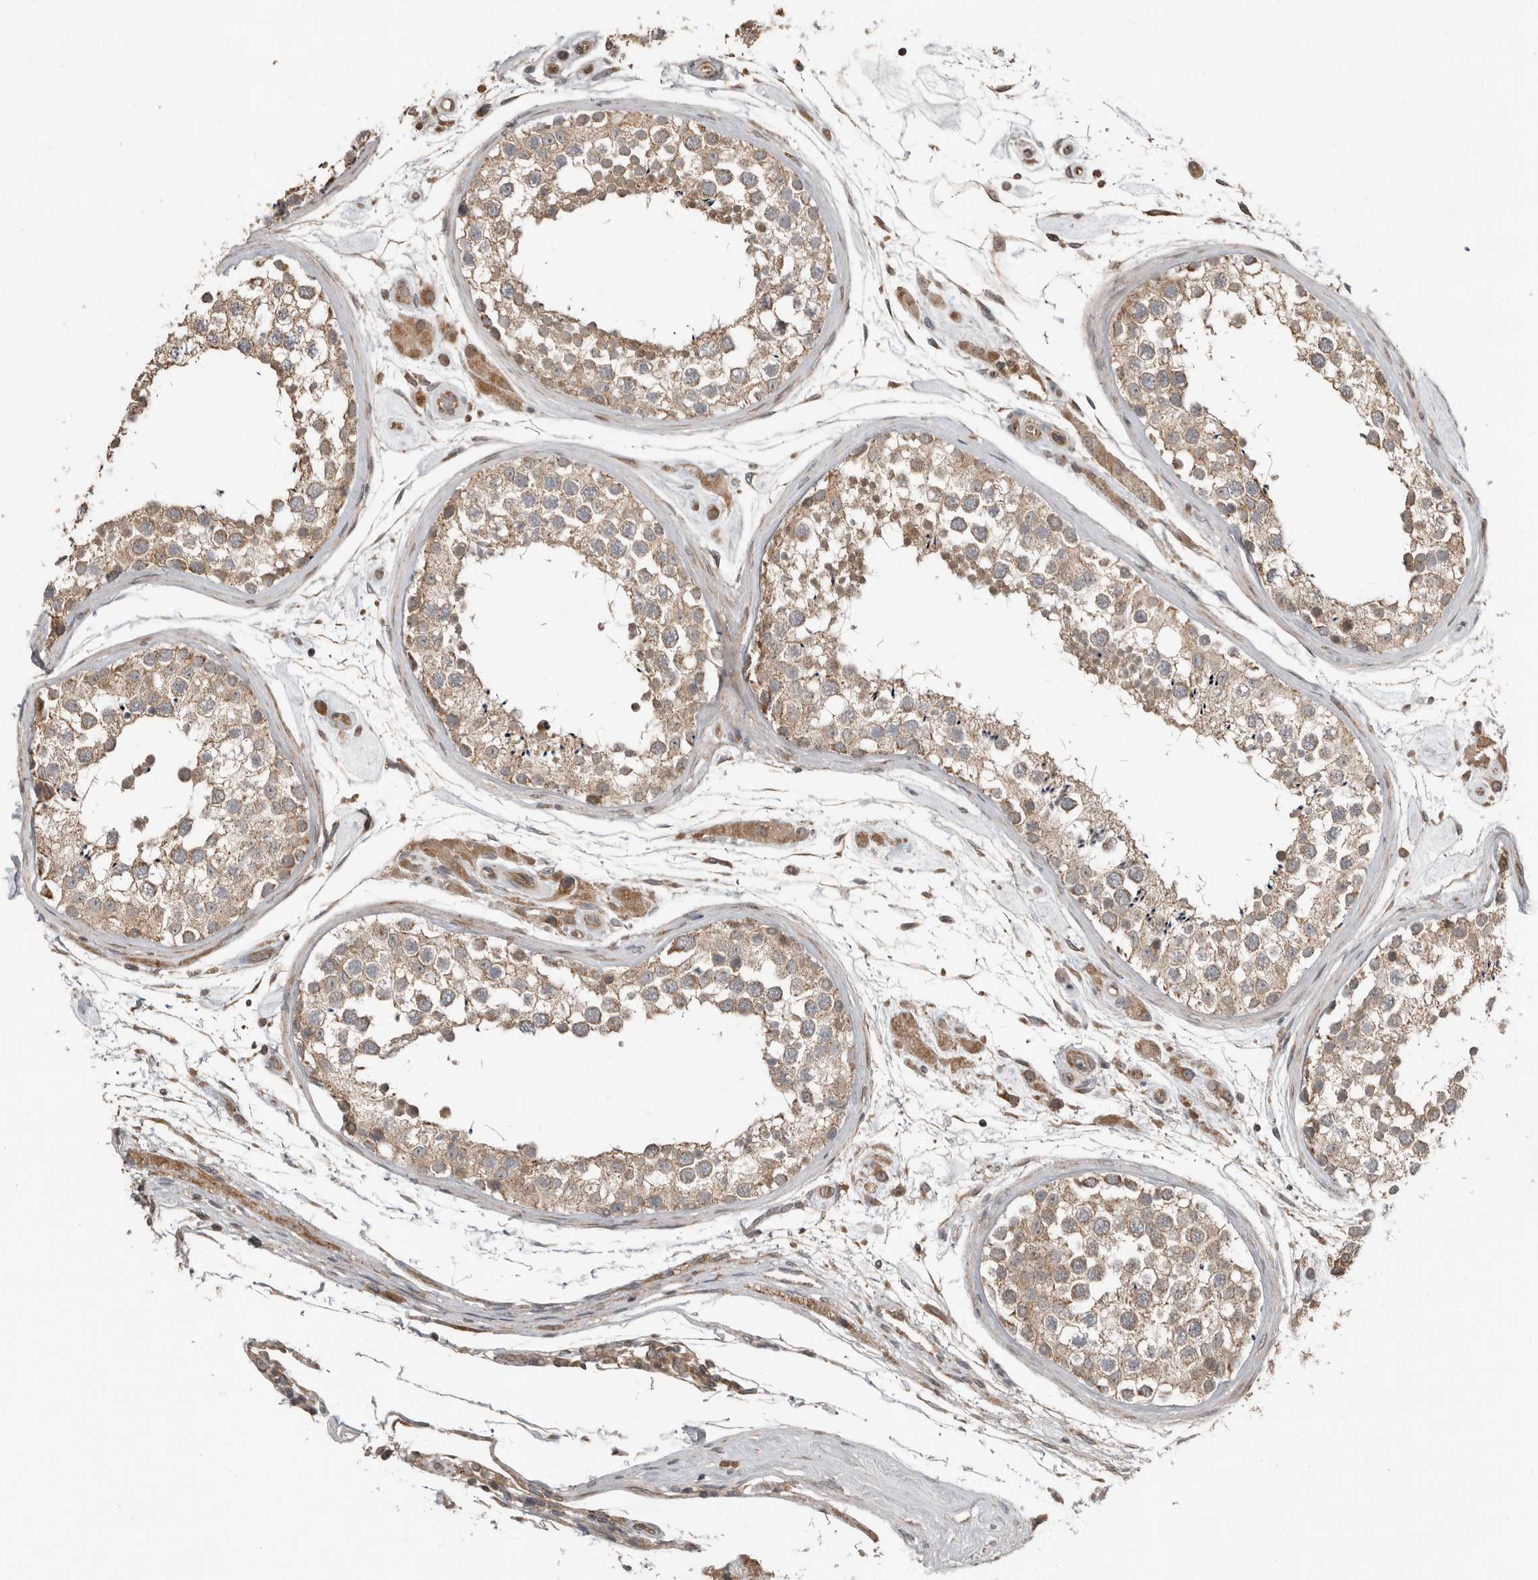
{"staining": {"intensity": "weak", "quantity": ">75%", "location": "cytoplasmic/membranous"}, "tissue": "testis", "cell_type": "Cells in seminiferous ducts", "image_type": "normal", "snomed": [{"axis": "morphology", "description": "Normal tissue, NOS"}, {"axis": "topography", "description": "Testis"}], "caption": "Immunohistochemistry (IHC) (DAB (3,3'-diaminobenzidine)) staining of benign human testis reveals weak cytoplasmic/membranous protein staining in about >75% of cells in seminiferous ducts.", "gene": "SLC6A7", "patient": {"sex": "male", "age": 46}}